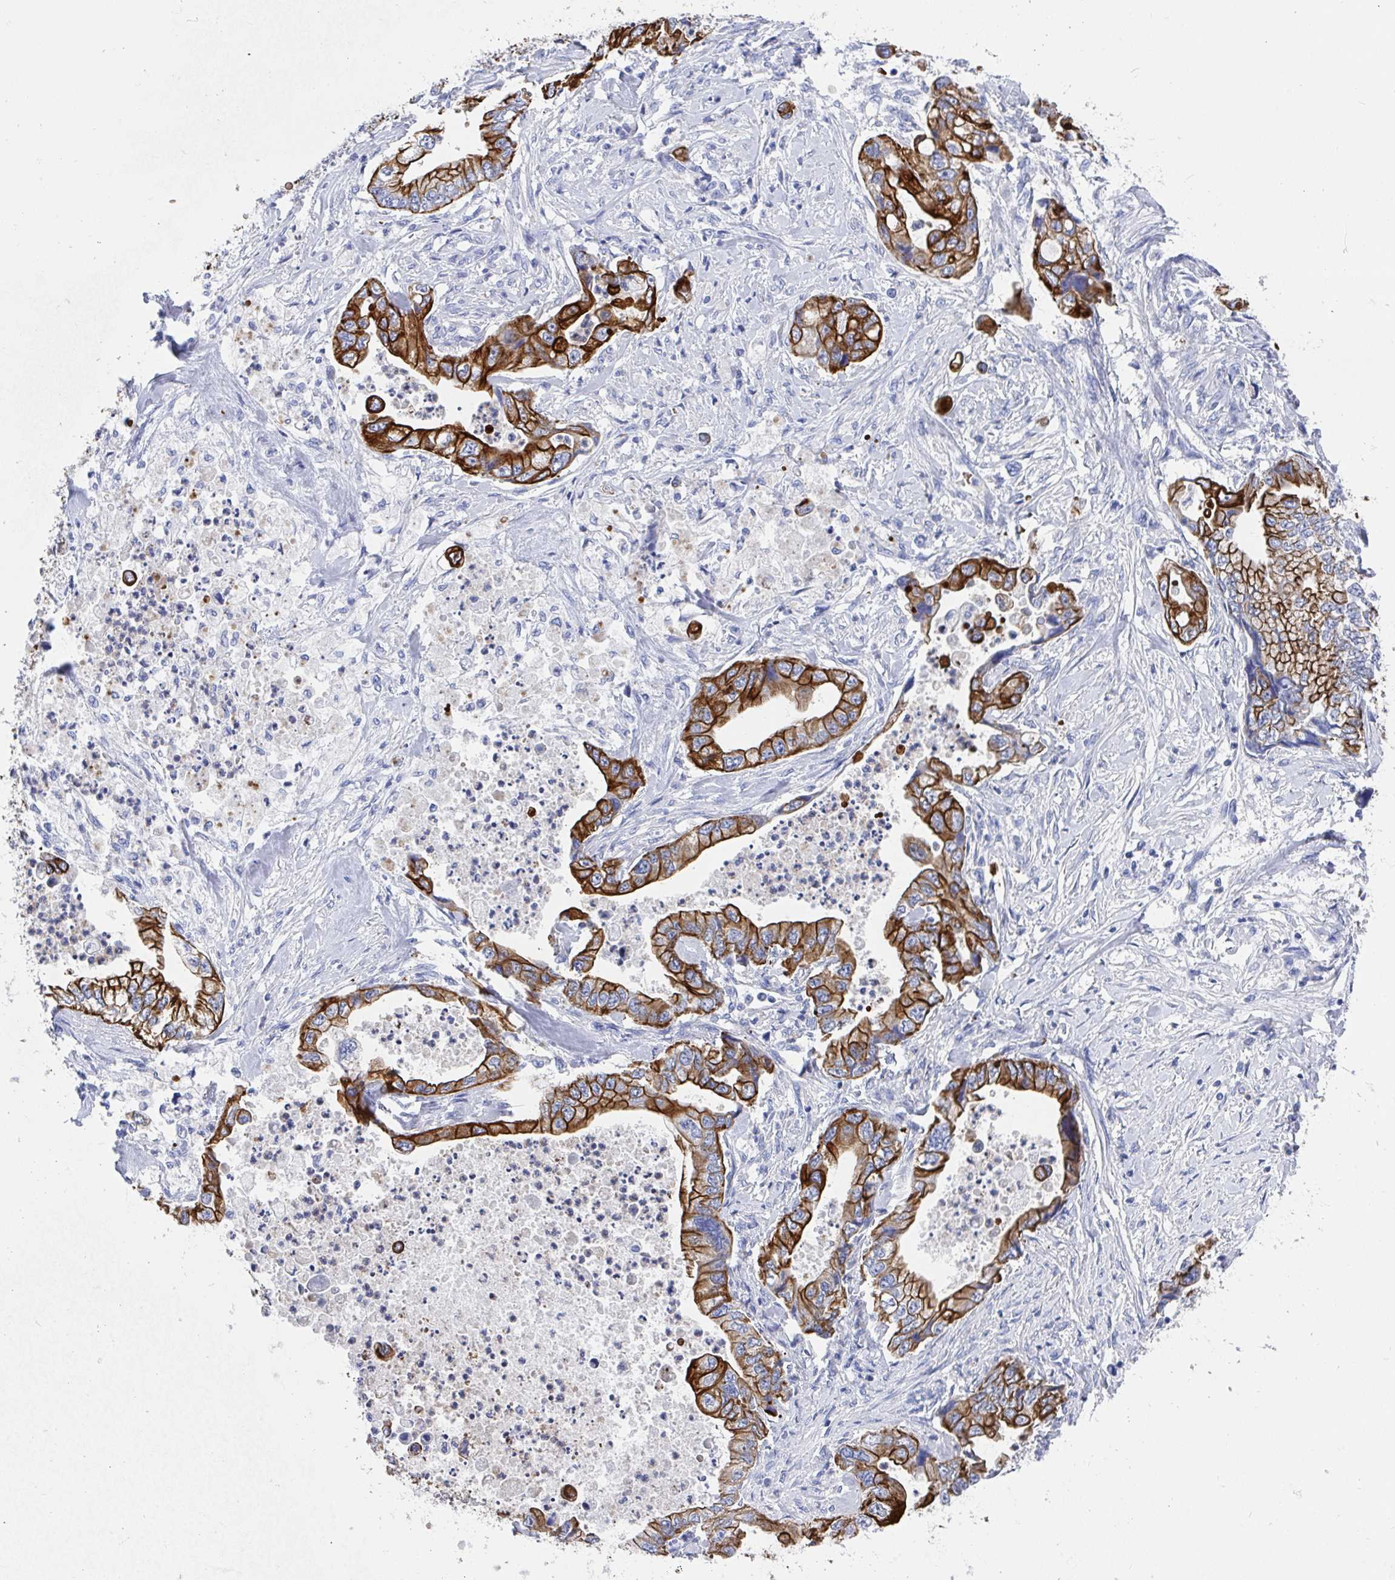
{"staining": {"intensity": "strong", "quantity": ">75%", "location": "cytoplasmic/membranous"}, "tissue": "stomach cancer", "cell_type": "Tumor cells", "image_type": "cancer", "snomed": [{"axis": "morphology", "description": "Adenocarcinoma, NOS"}, {"axis": "topography", "description": "Pancreas"}, {"axis": "topography", "description": "Stomach, upper"}], "caption": "Stomach cancer stained with a protein marker reveals strong staining in tumor cells.", "gene": "CLDN8", "patient": {"sex": "male", "age": 77}}